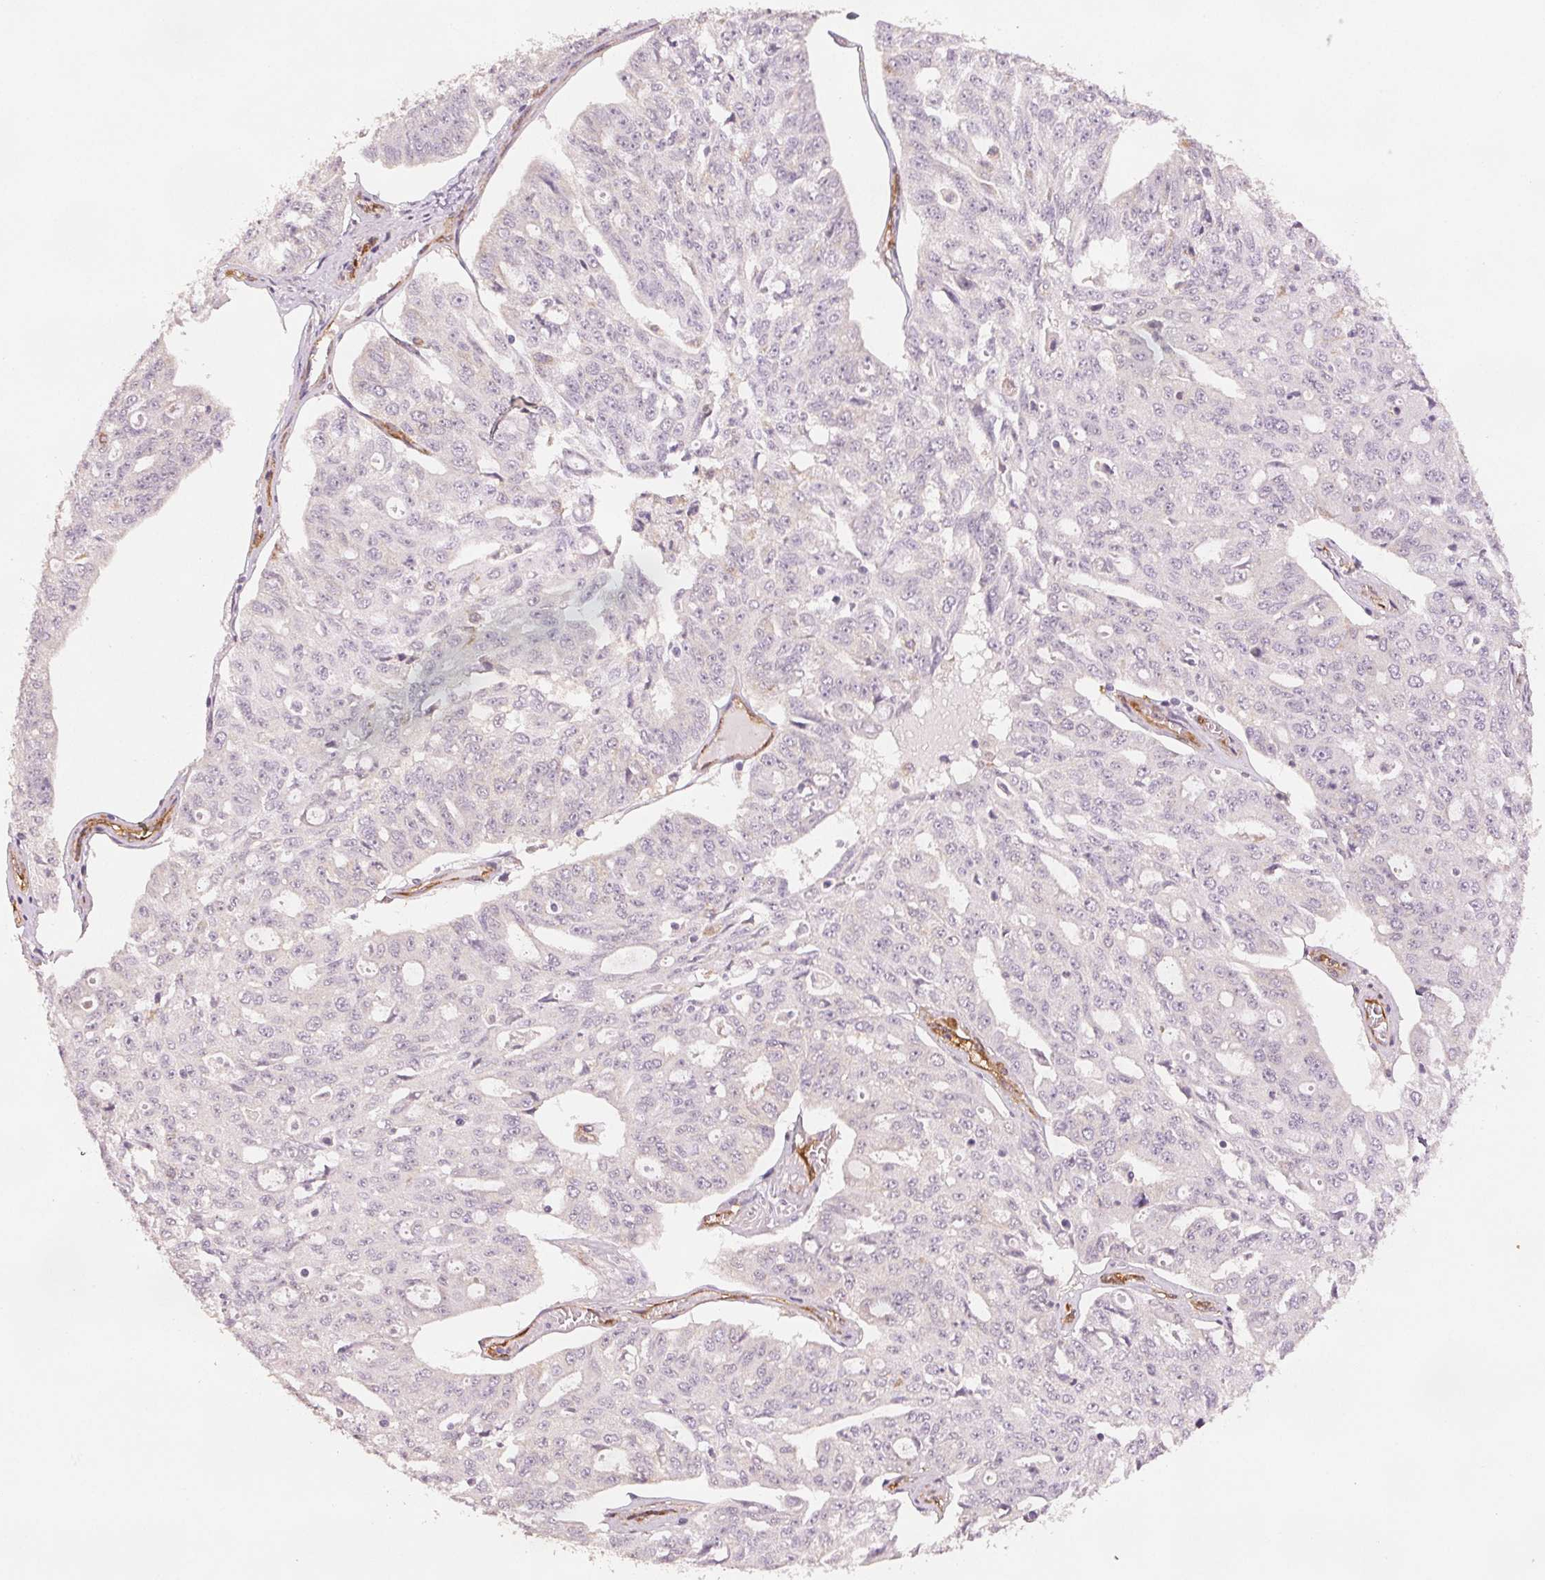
{"staining": {"intensity": "negative", "quantity": "none", "location": "none"}, "tissue": "ovarian cancer", "cell_type": "Tumor cells", "image_type": "cancer", "snomed": [{"axis": "morphology", "description": "Carcinoma, endometroid"}, {"axis": "topography", "description": "Ovary"}], "caption": "Histopathology image shows no significant protein staining in tumor cells of endometroid carcinoma (ovarian). The staining was performed using DAB (3,3'-diaminobenzidine) to visualize the protein expression in brown, while the nuclei were stained in blue with hematoxylin (Magnification: 20x).", "gene": "DIAPH2", "patient": {"sex": "female", "age": 65}}